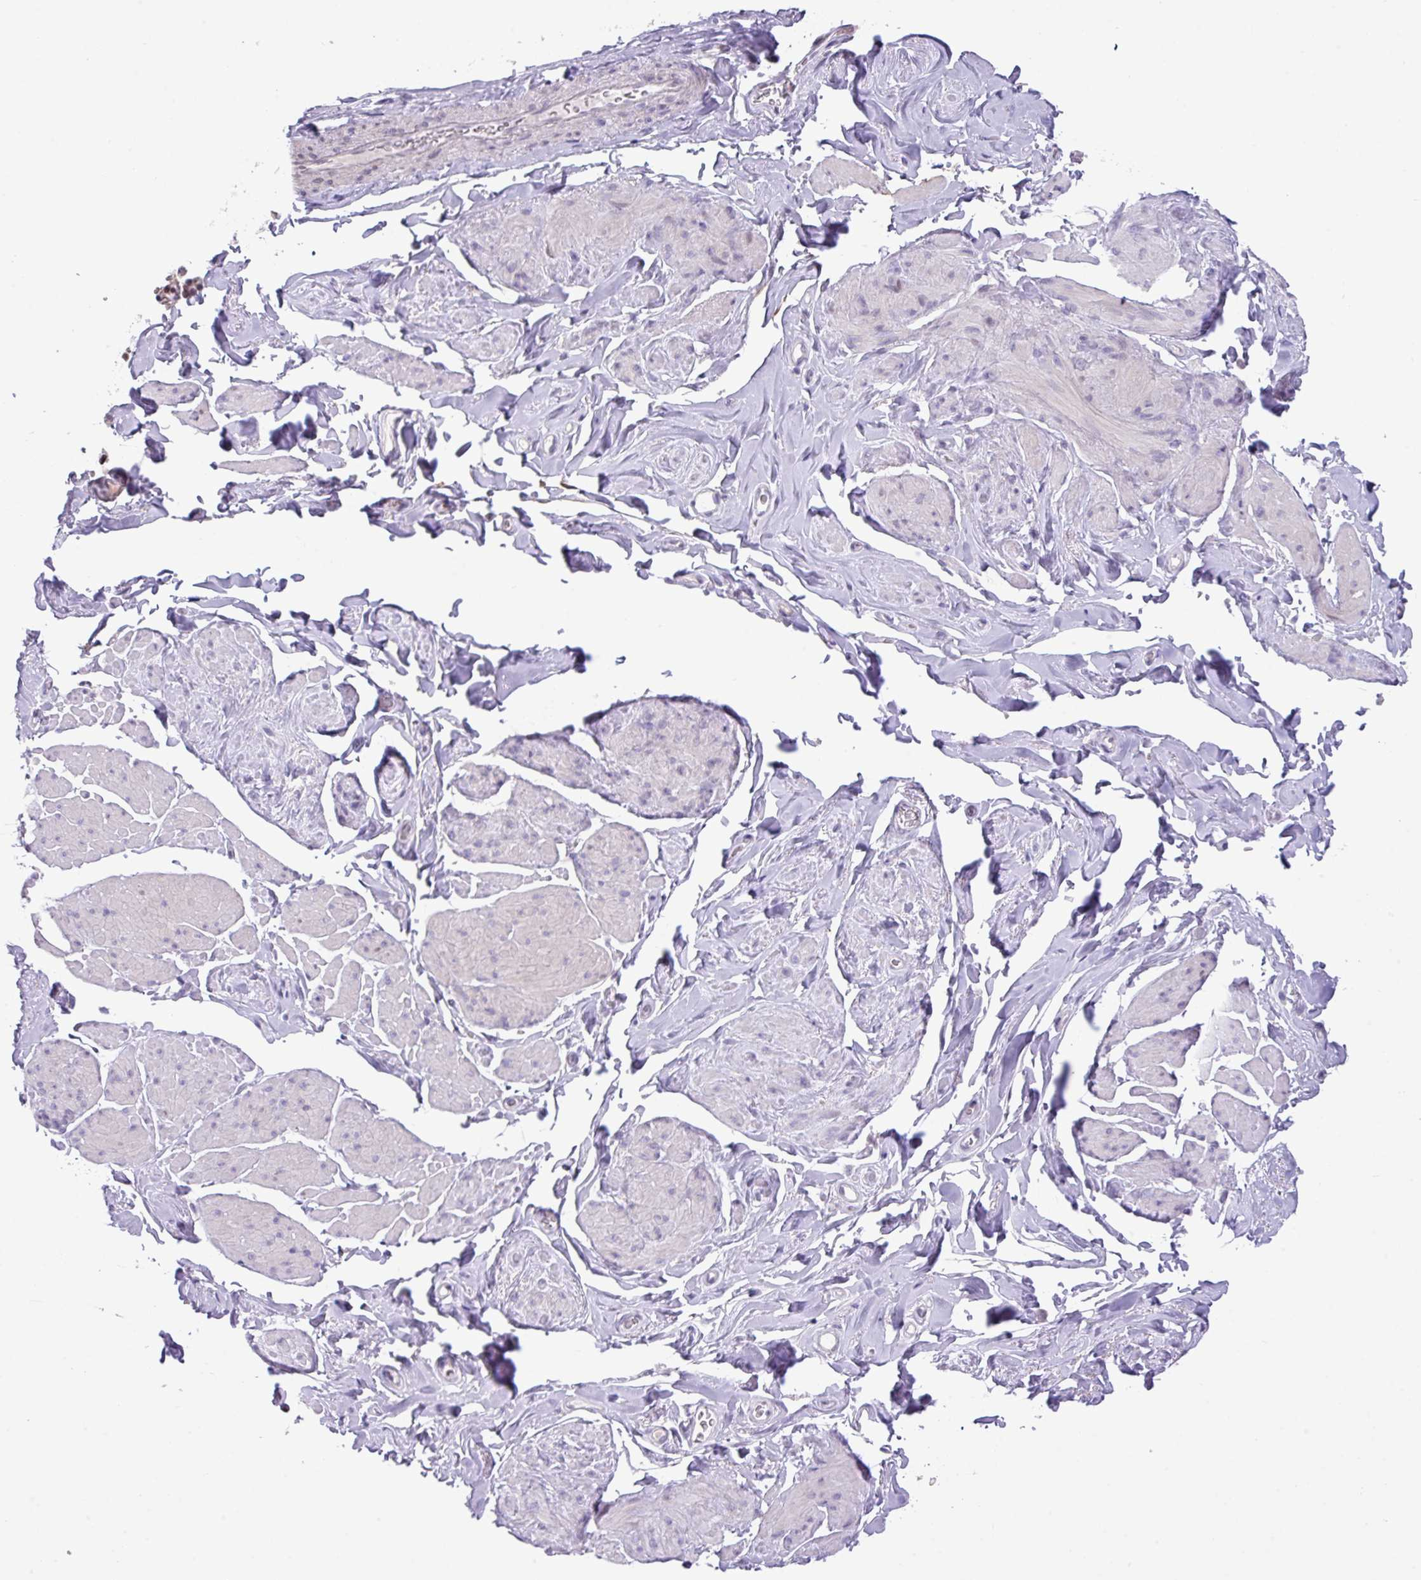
{"staining": {"intensity": "negative", "quantity": "none", "location": "none"}, "tissue": "smooth muscle", "cell_type": "Smooth muscle cells", "image_type": "normal", "snomed": [{"axis": "morphology", "description": "Normal tissue, NOS"}, {"axis": "topography", "description": "Smooth muscle"}, {"axis": "topography", "description": "Peripheral nerve tissue"}], "caption": "IHC image of unremarkable smooth muscle: human smooth muscle stained with DAB displays no significant protein positivity in smooth muscle cells. (DAB (3,3'-diaminobenzidine) IHC visualized using brightfield microscopy, high magnification).", "gene": "ANKRD13B", "patient": {"sex": "male", "age": 69}}